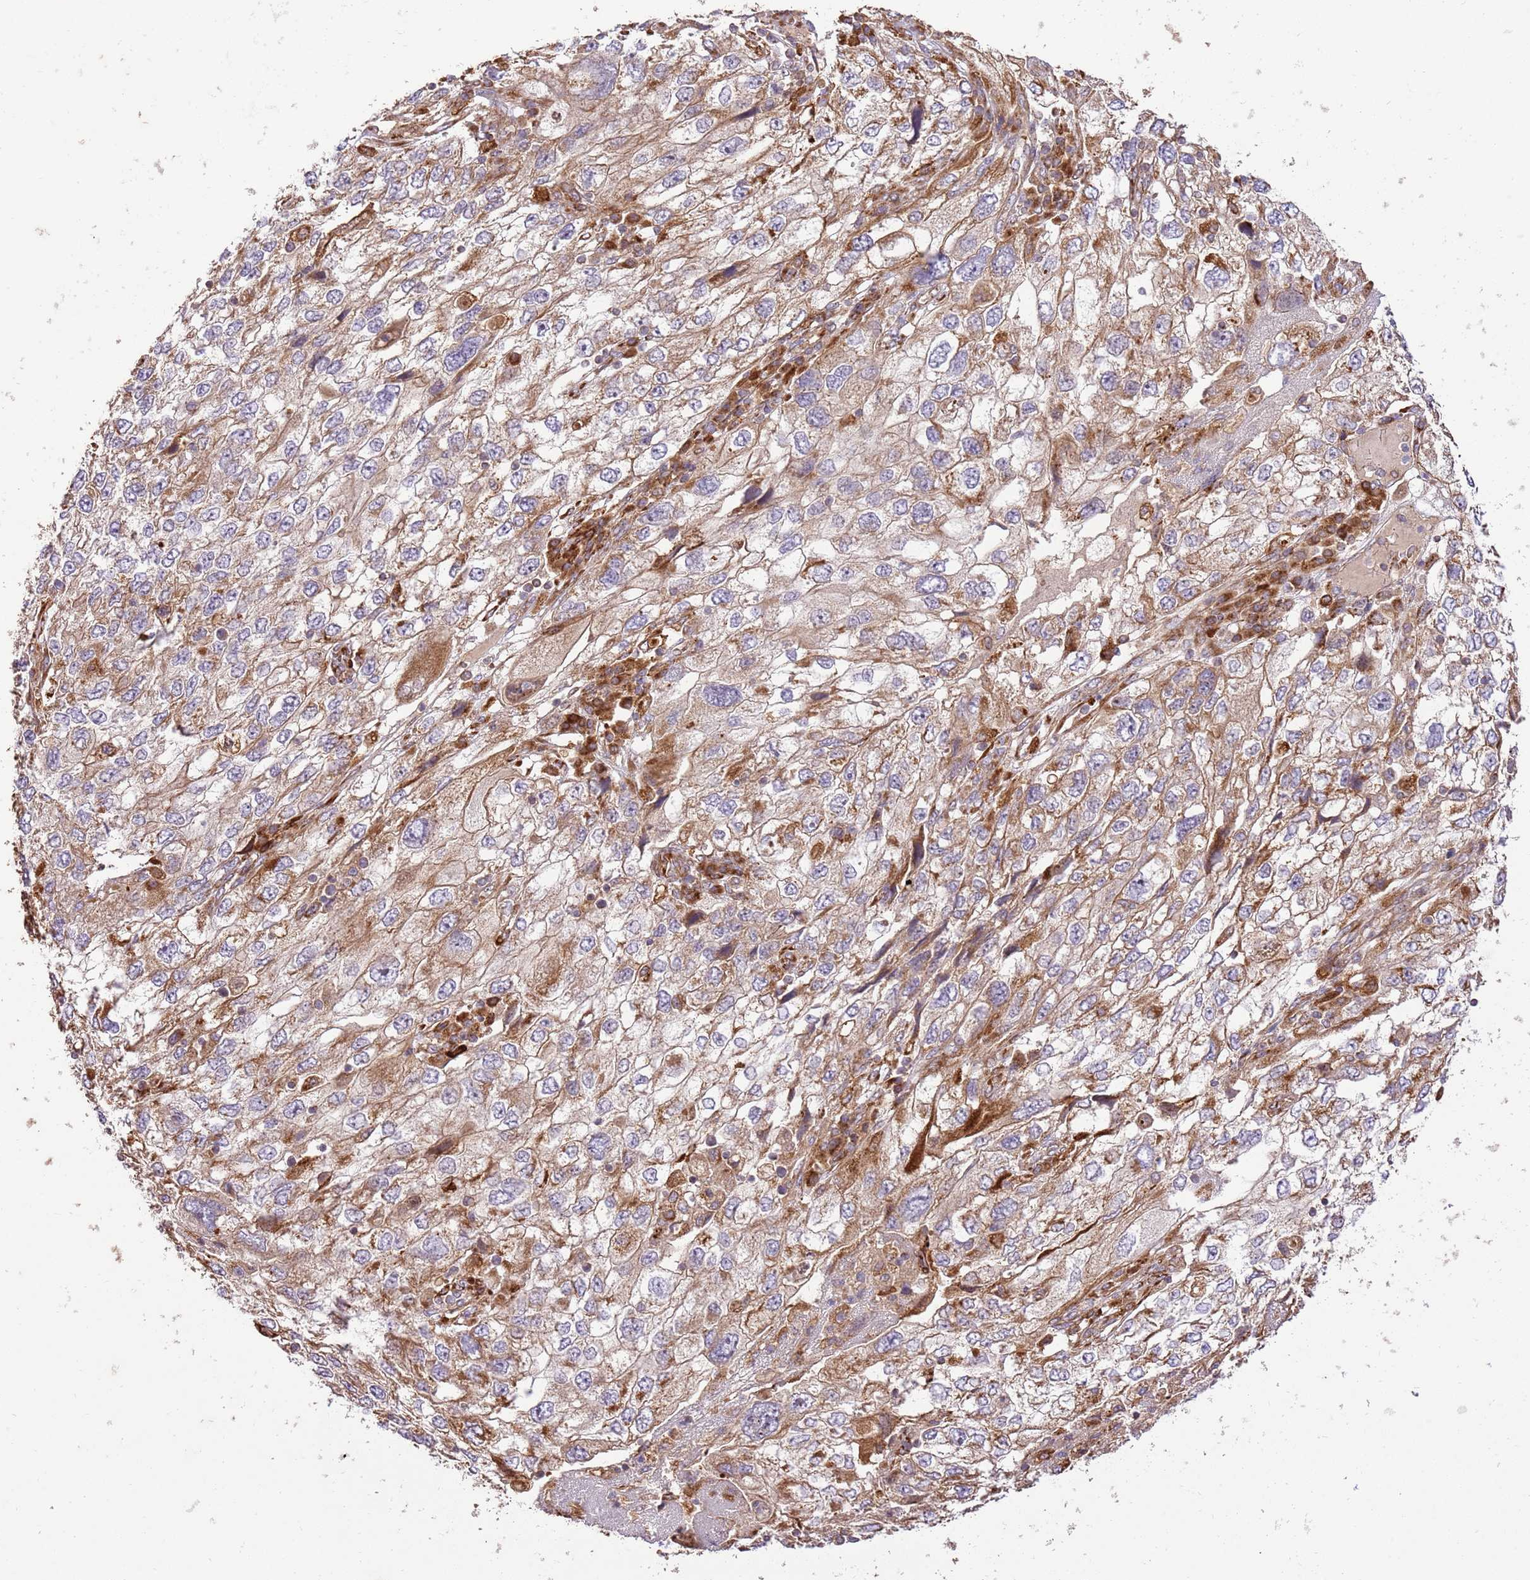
{"staining": {"intensity": "moderate", "quantity": ">75%", "location": "cytoplasmic/membranous"}, "tissue": "endometrial cancer", "cell_type": "Tumor cells", "image_type": "cancer", "snomed": [{"axis": "morphology", "description": "Adenocarcinoma, NOS"}, {"axis": "topography", "description": "Endometrium"}], "caption": "There is medium levels of moderate cytoplasmic/membranous expression in tumor cells of endometrial cancer, as demonstrated by immunohistochemical staining (brown color).", "gene": "SPATA2L", "patient": {"sex": "female", "age": 49}}